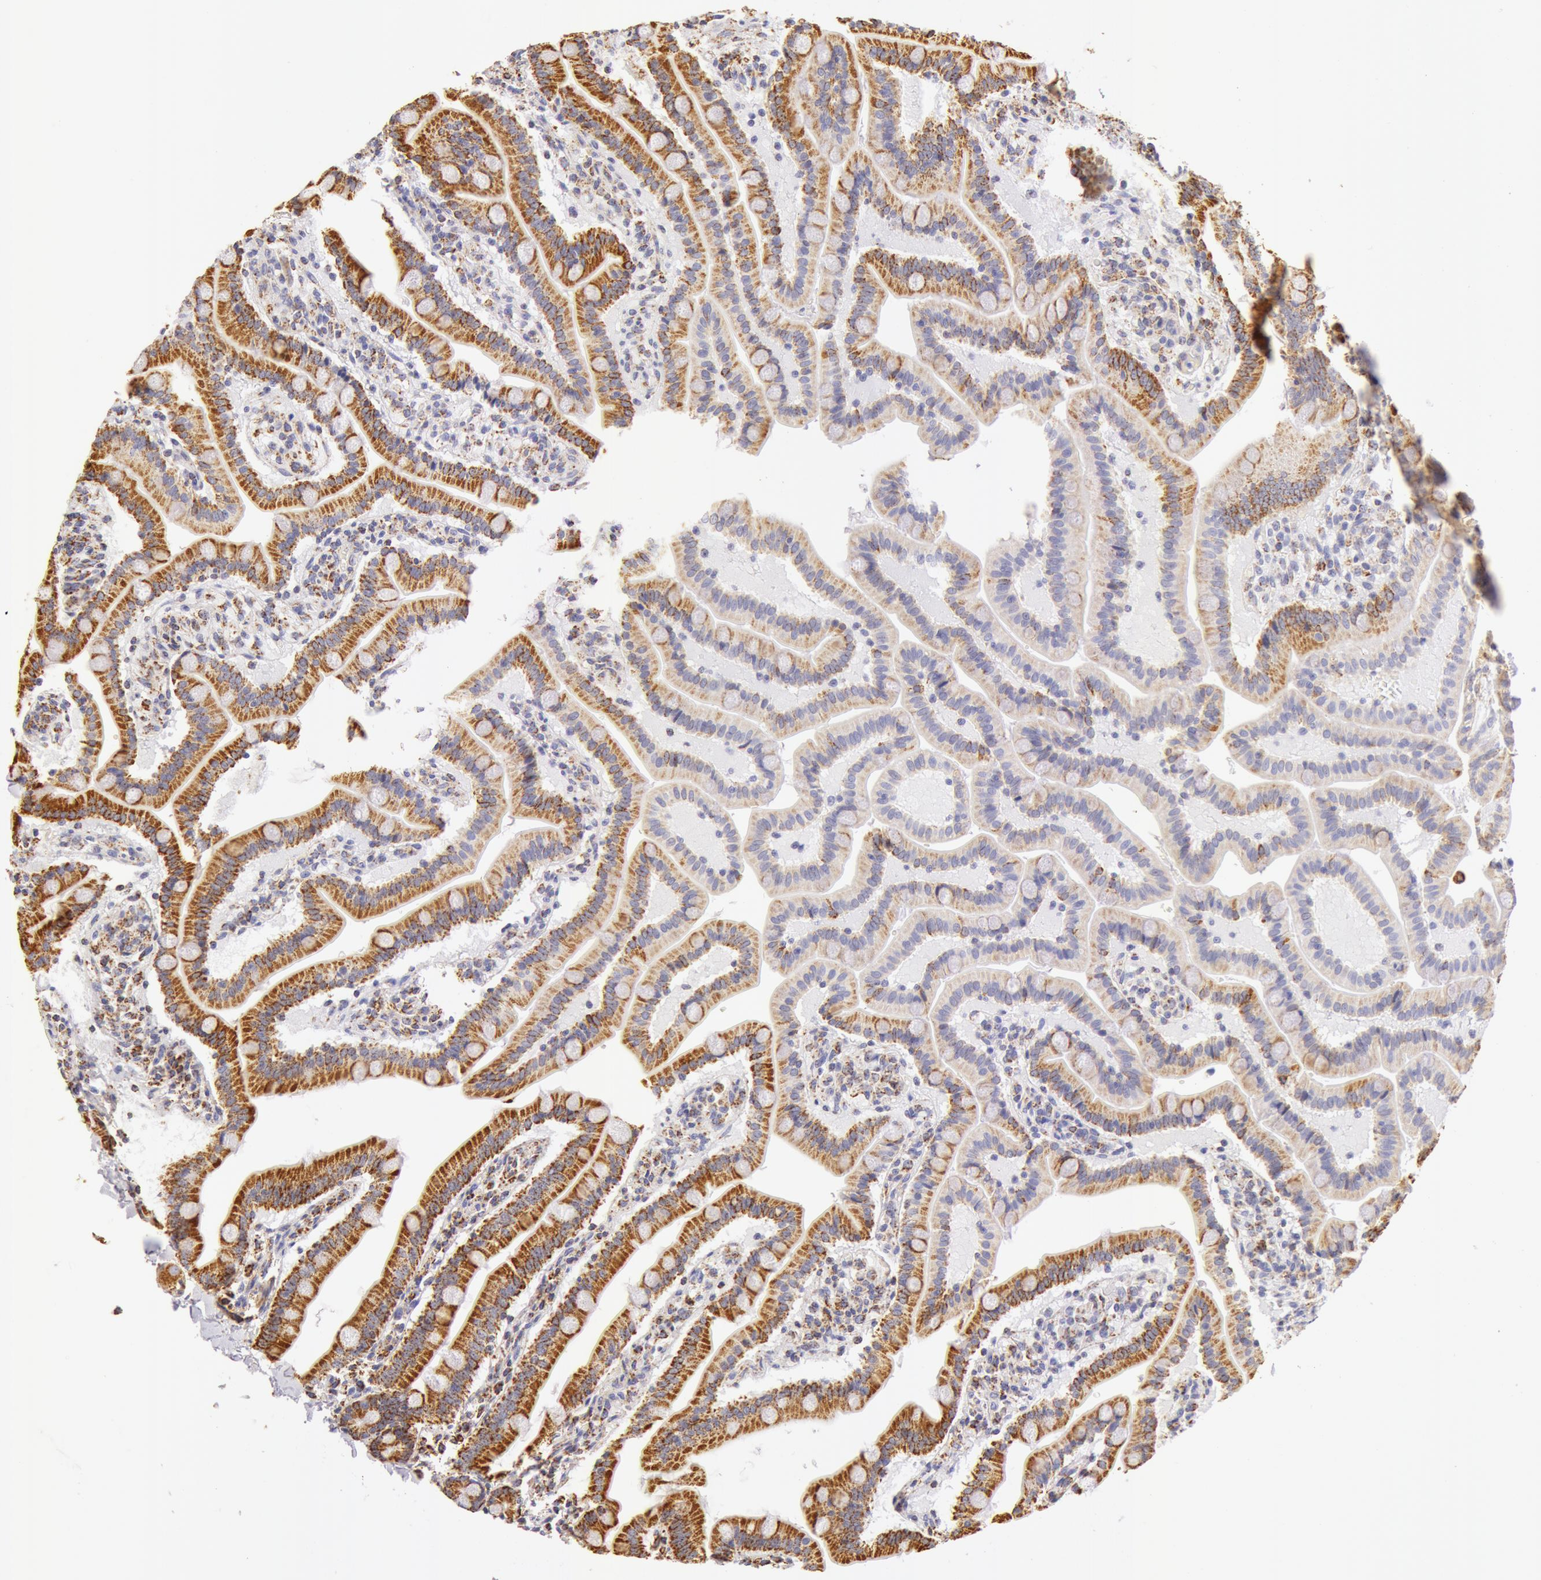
{"staining": {"intensity": "moderate", "quantity": ">75%", "location": "cytoplasmic/membranous"}, "tissue": "duodenum", "cell_type": "Glandular cells", "image_type": "normal", "snomed": [{"axis": "morphology", "description": "Normal tissue, NOS"}, {"axis": "topography", "description": "Duodenum"}], "caption": "Normal duodenum exhibits moderate cytoplasmic/membranous staining in about >75% of glandular cells, visualized by immunohistochemistry.", "gene": "ATP5F1B", "patient": {"sex": "female", "age": 77}}